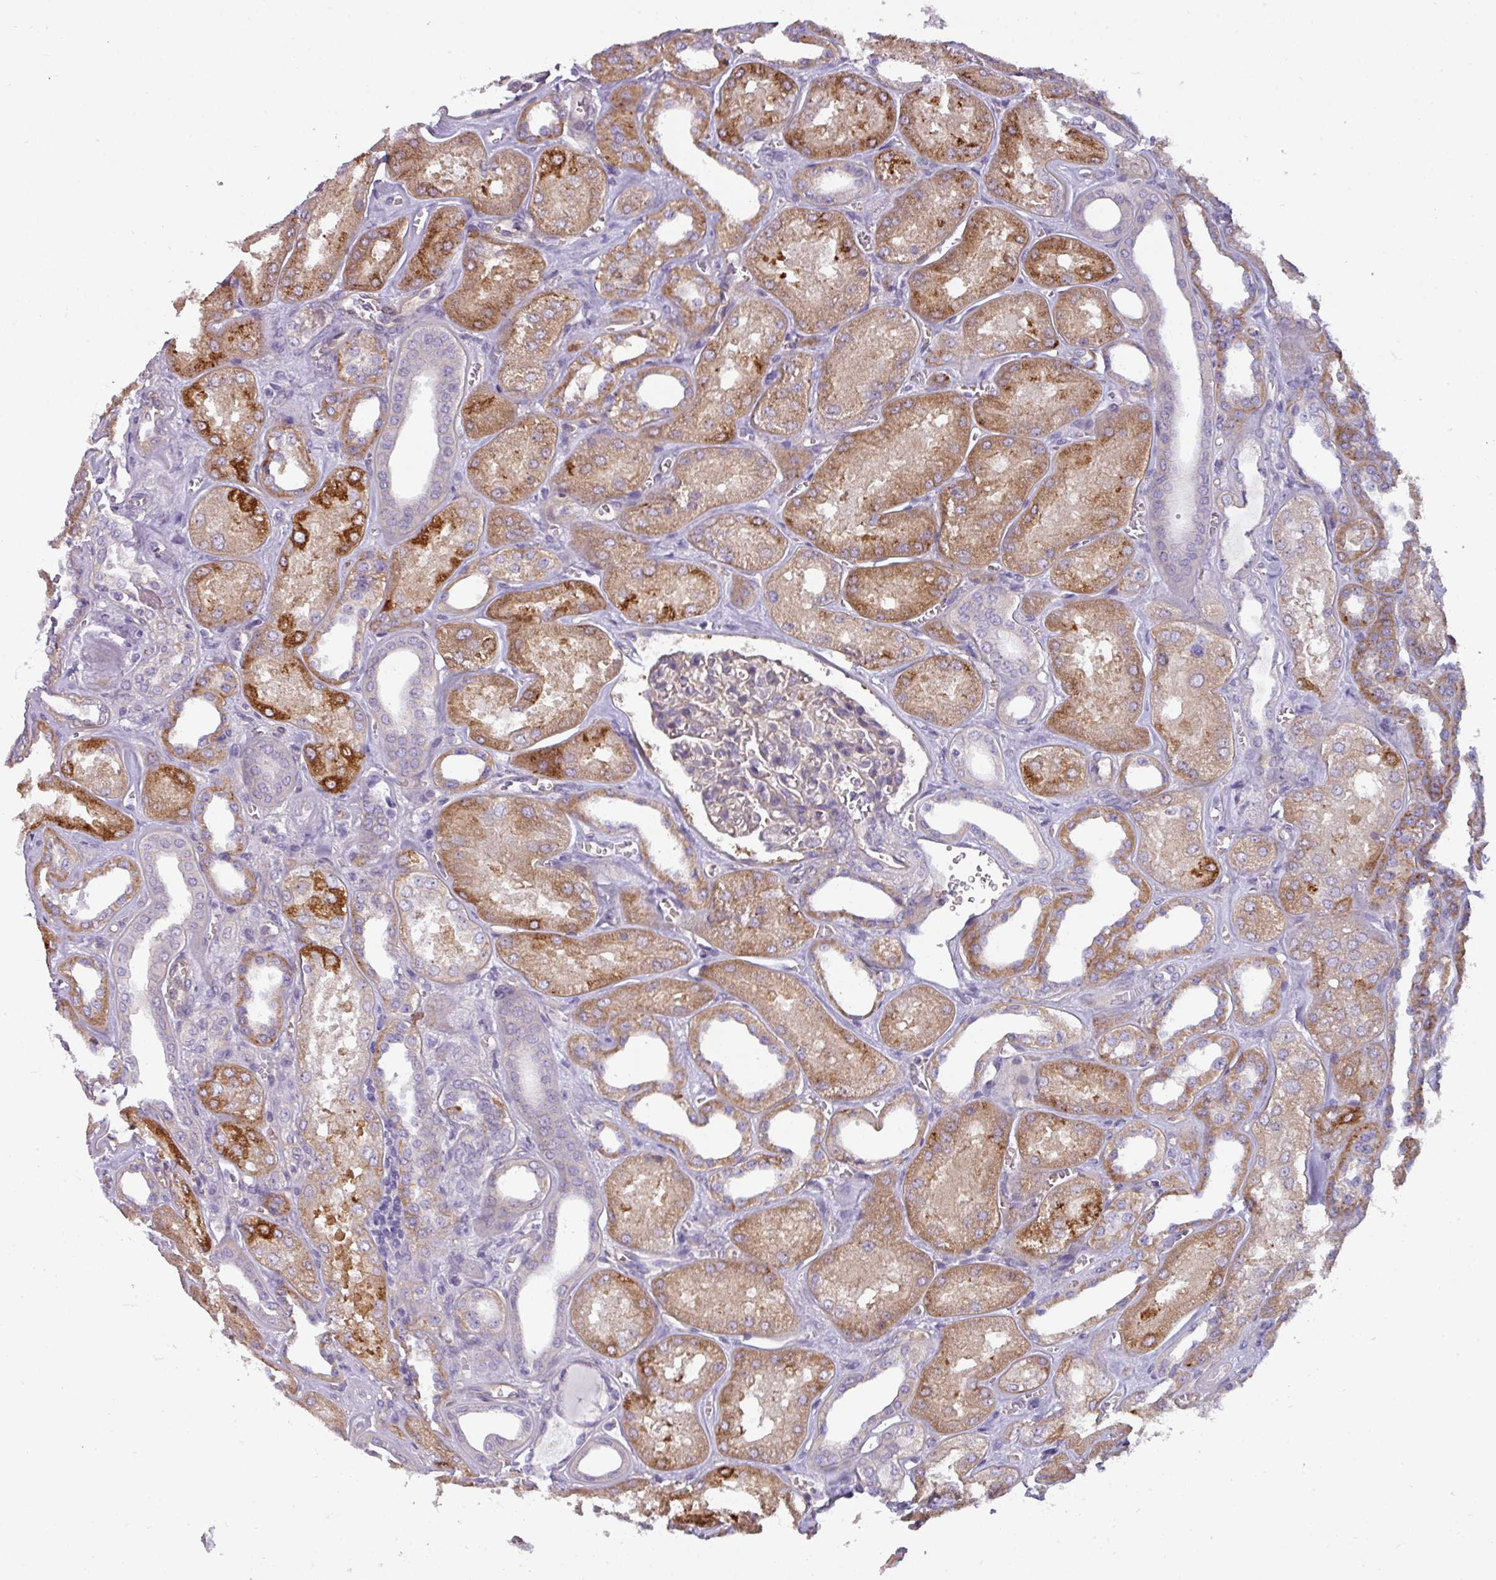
{"staining": {"intensity": "negative", "quantity": "none", "location": "none"}, "tissue": "kidney", "cell_type": "Cells in glomeruli", "image_type": "normal", "snomed": [{"axis": "morphology", "description": "Normal tissue, NOS"}, {"axis": "morphology", "description": "Adenocarcinoma, NOS"}, {"axis": "topography", "description": "Kidney"}], "caption": "Protein analysis of normal kidney shows no significant staining in cells in glomeruli.", "gene": "BUD23", "patient": {"sex": "female", "age": 68}}